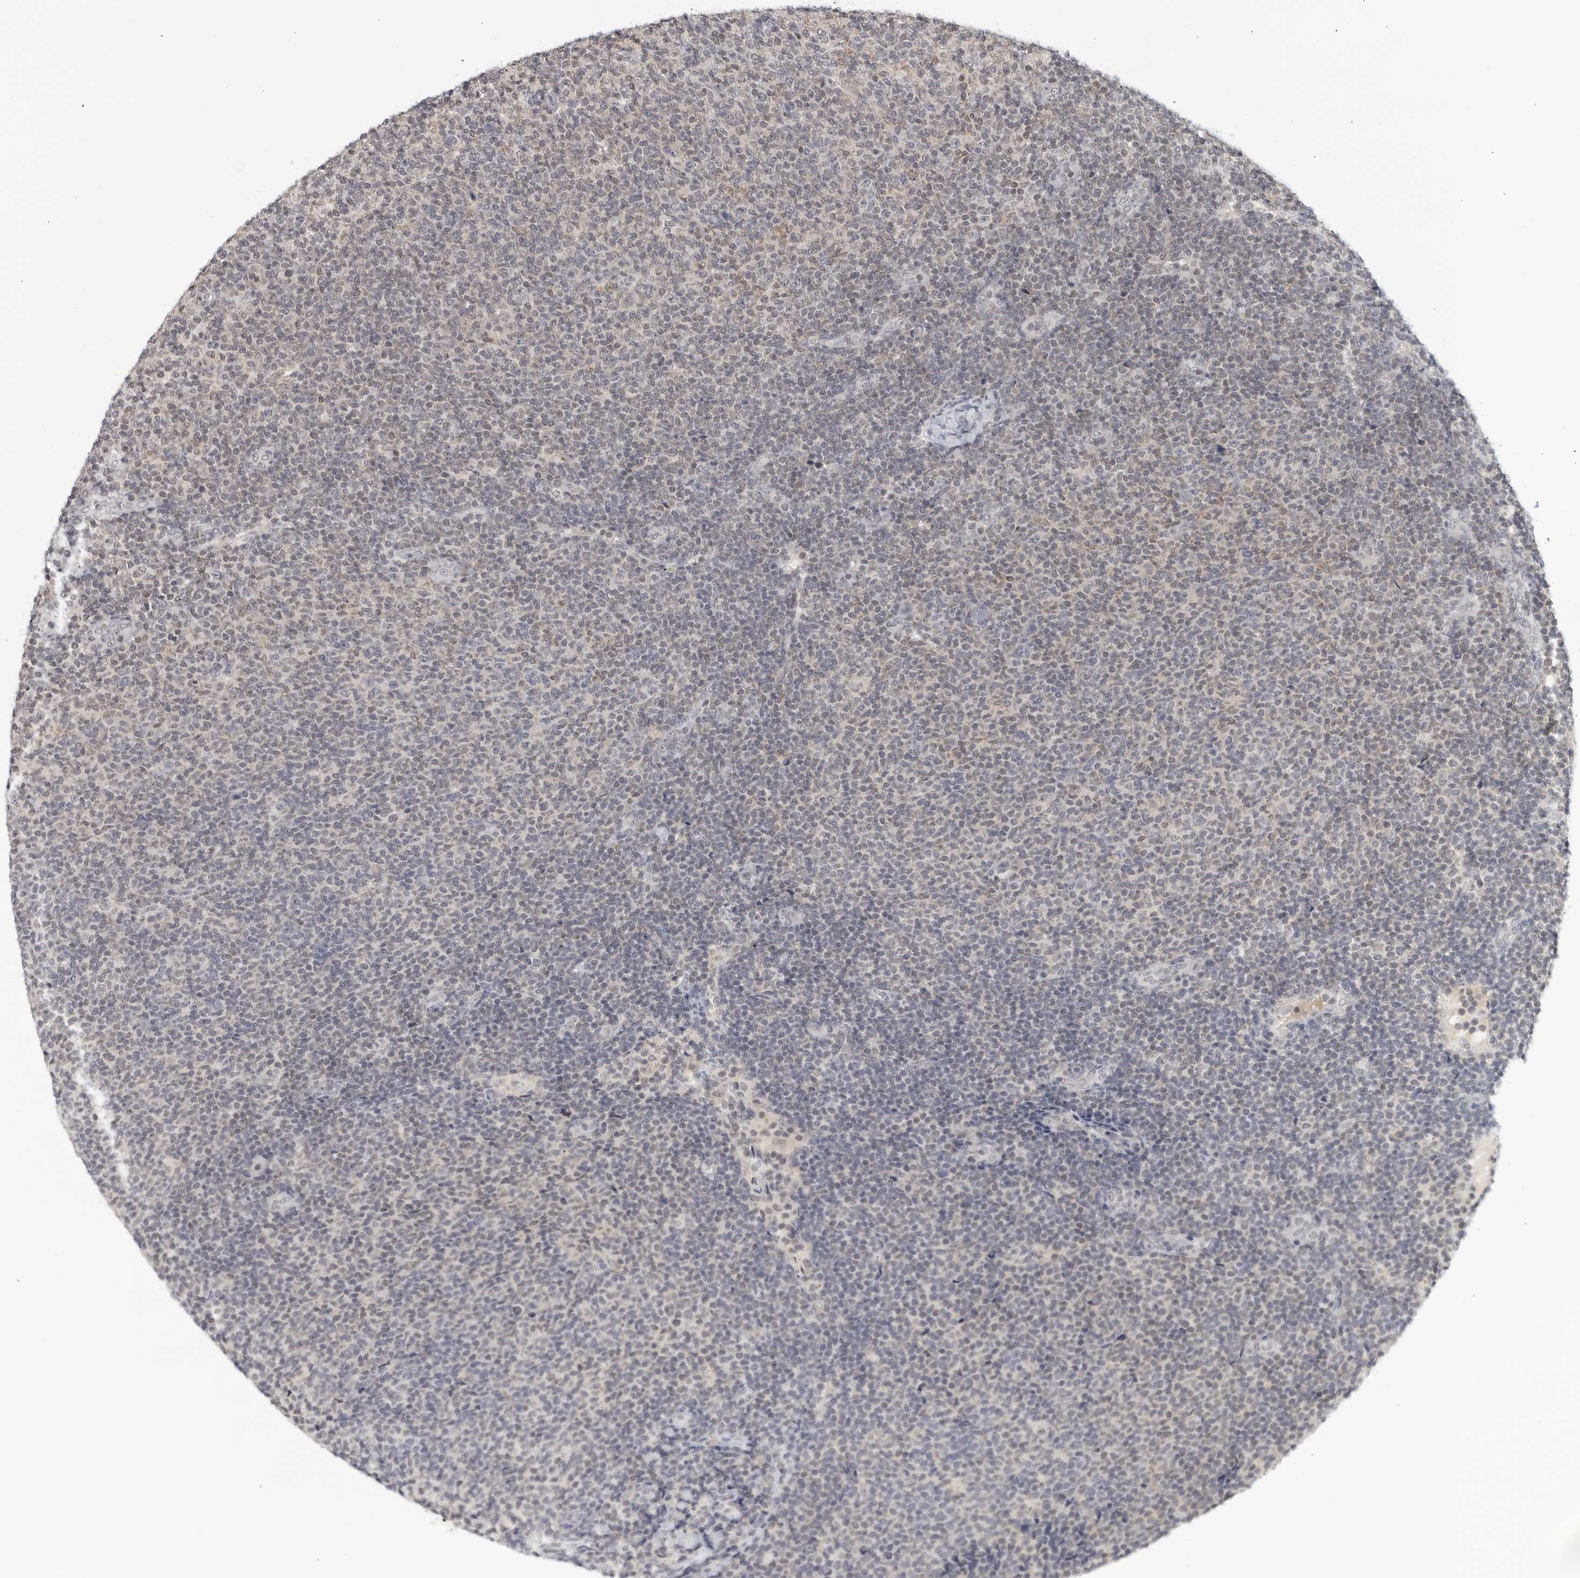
{"staining": {"intensity": "weak", "quantity": "<25%", "location": "nuclear"}, "tissue": "lymphoma", "cell_type": "Tumor cells", "image_type": "cancer", "snomed": [{"axis": "morphology", "description": "Malignant lymphoma, non-Hodgkin's type, Low grade"}, {"axis": "topography", "description": "Lymph node"}], "caption": "High power microscopy micrograph of an immunohistochemistry (IHC) micrograph of malignant lymphoma, non-Hodgkin's type (low-grade), revealing no significant expression in tumor cells.", "gene": "CC2D1B", "patient": {"sex": "male", "age": 66}}